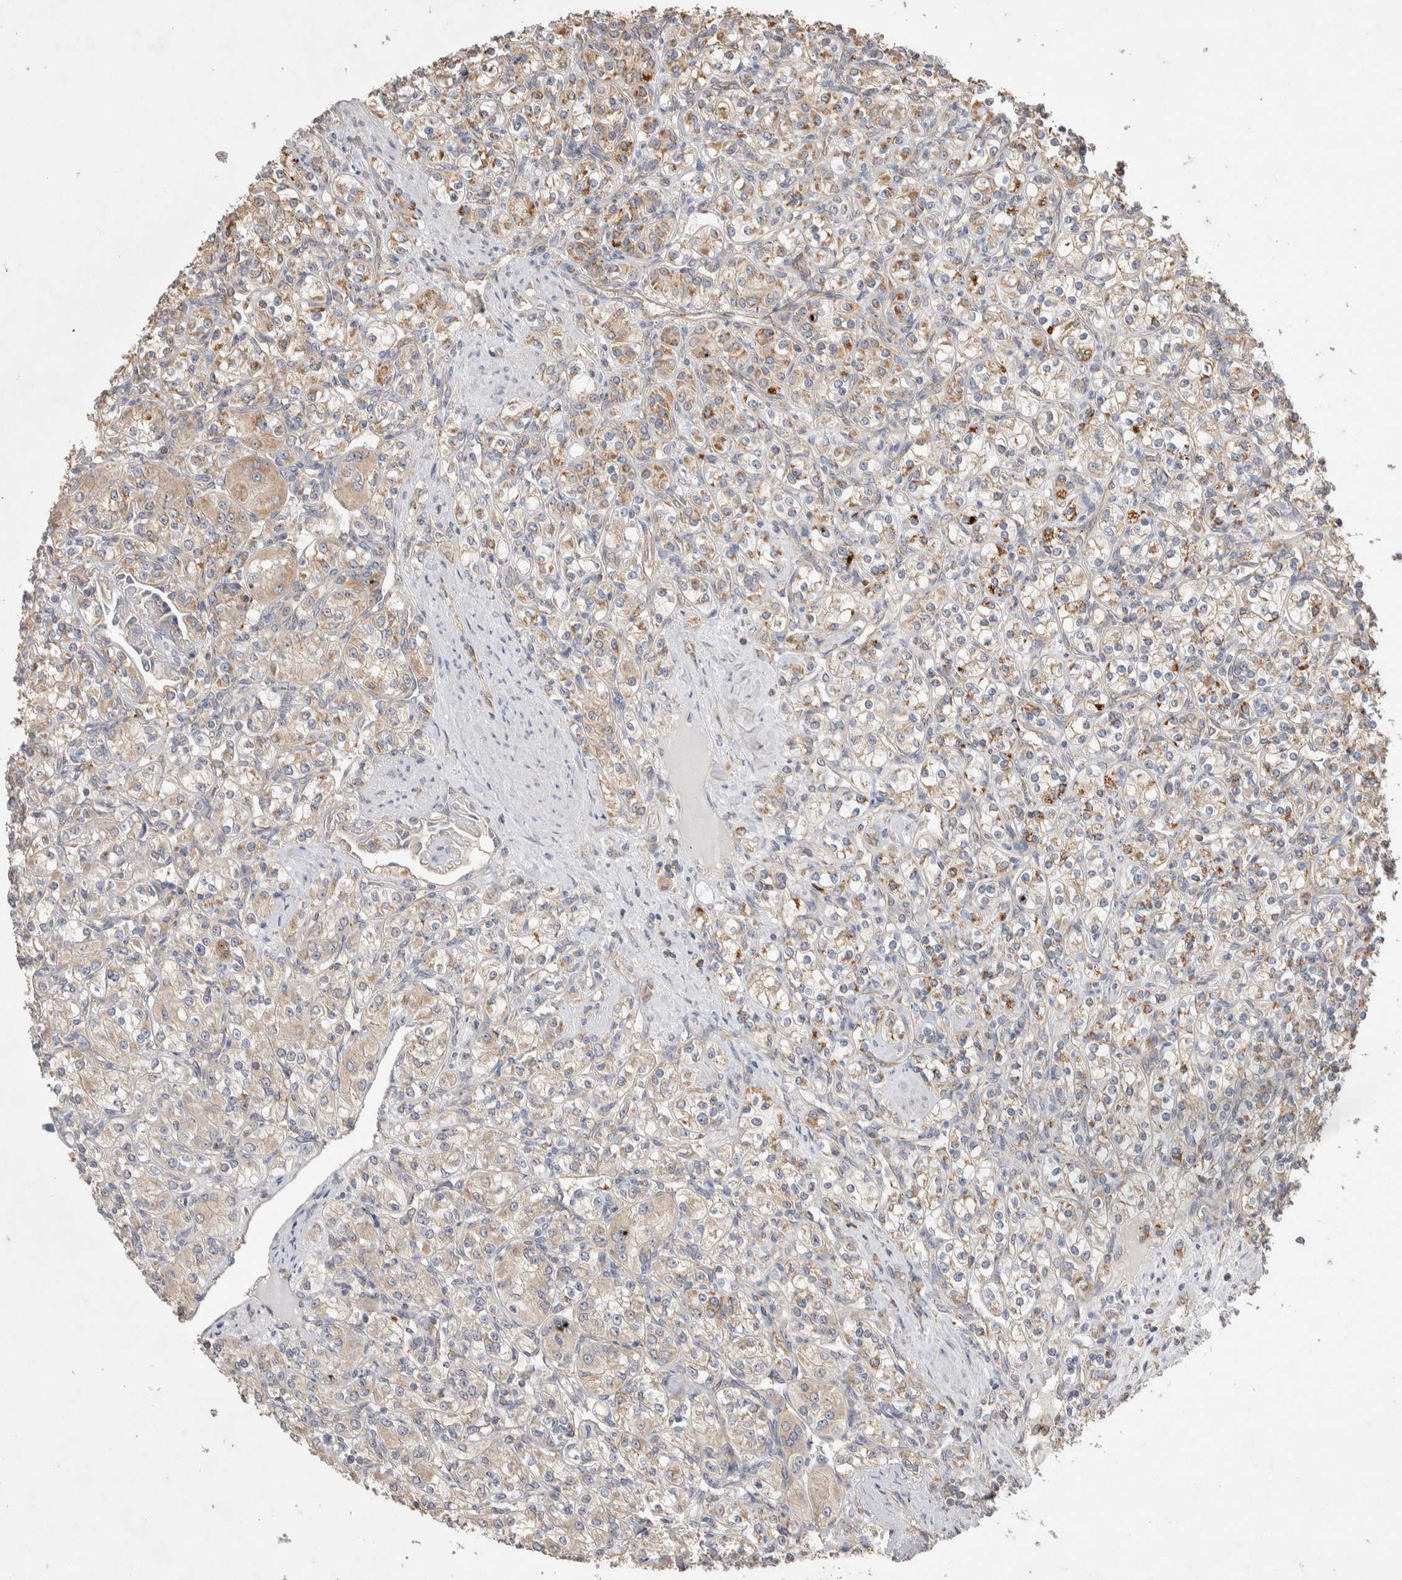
{"staining": {"intensity": "weak", "quantity": ">75%", "location": "cytoplasmic/membranous"}, "tissue": "renal cancer", "cell_type": "Tumor cells", "image_type": "cancer", "snomed": [{"axis": "morphology", "description": "Adenocarcinoma, NOS"}, {"axis": "topography", "description": "Kidney"}], "caption": "Immunohistochemical staining of human adenocarcinoma (renal) reveals low levels of weak cytoplasmic/membranous positivity in approximately >75% of tumor cells.", "gene": "DEPTOR", "patient": {"sex": "male", "age": 77}}